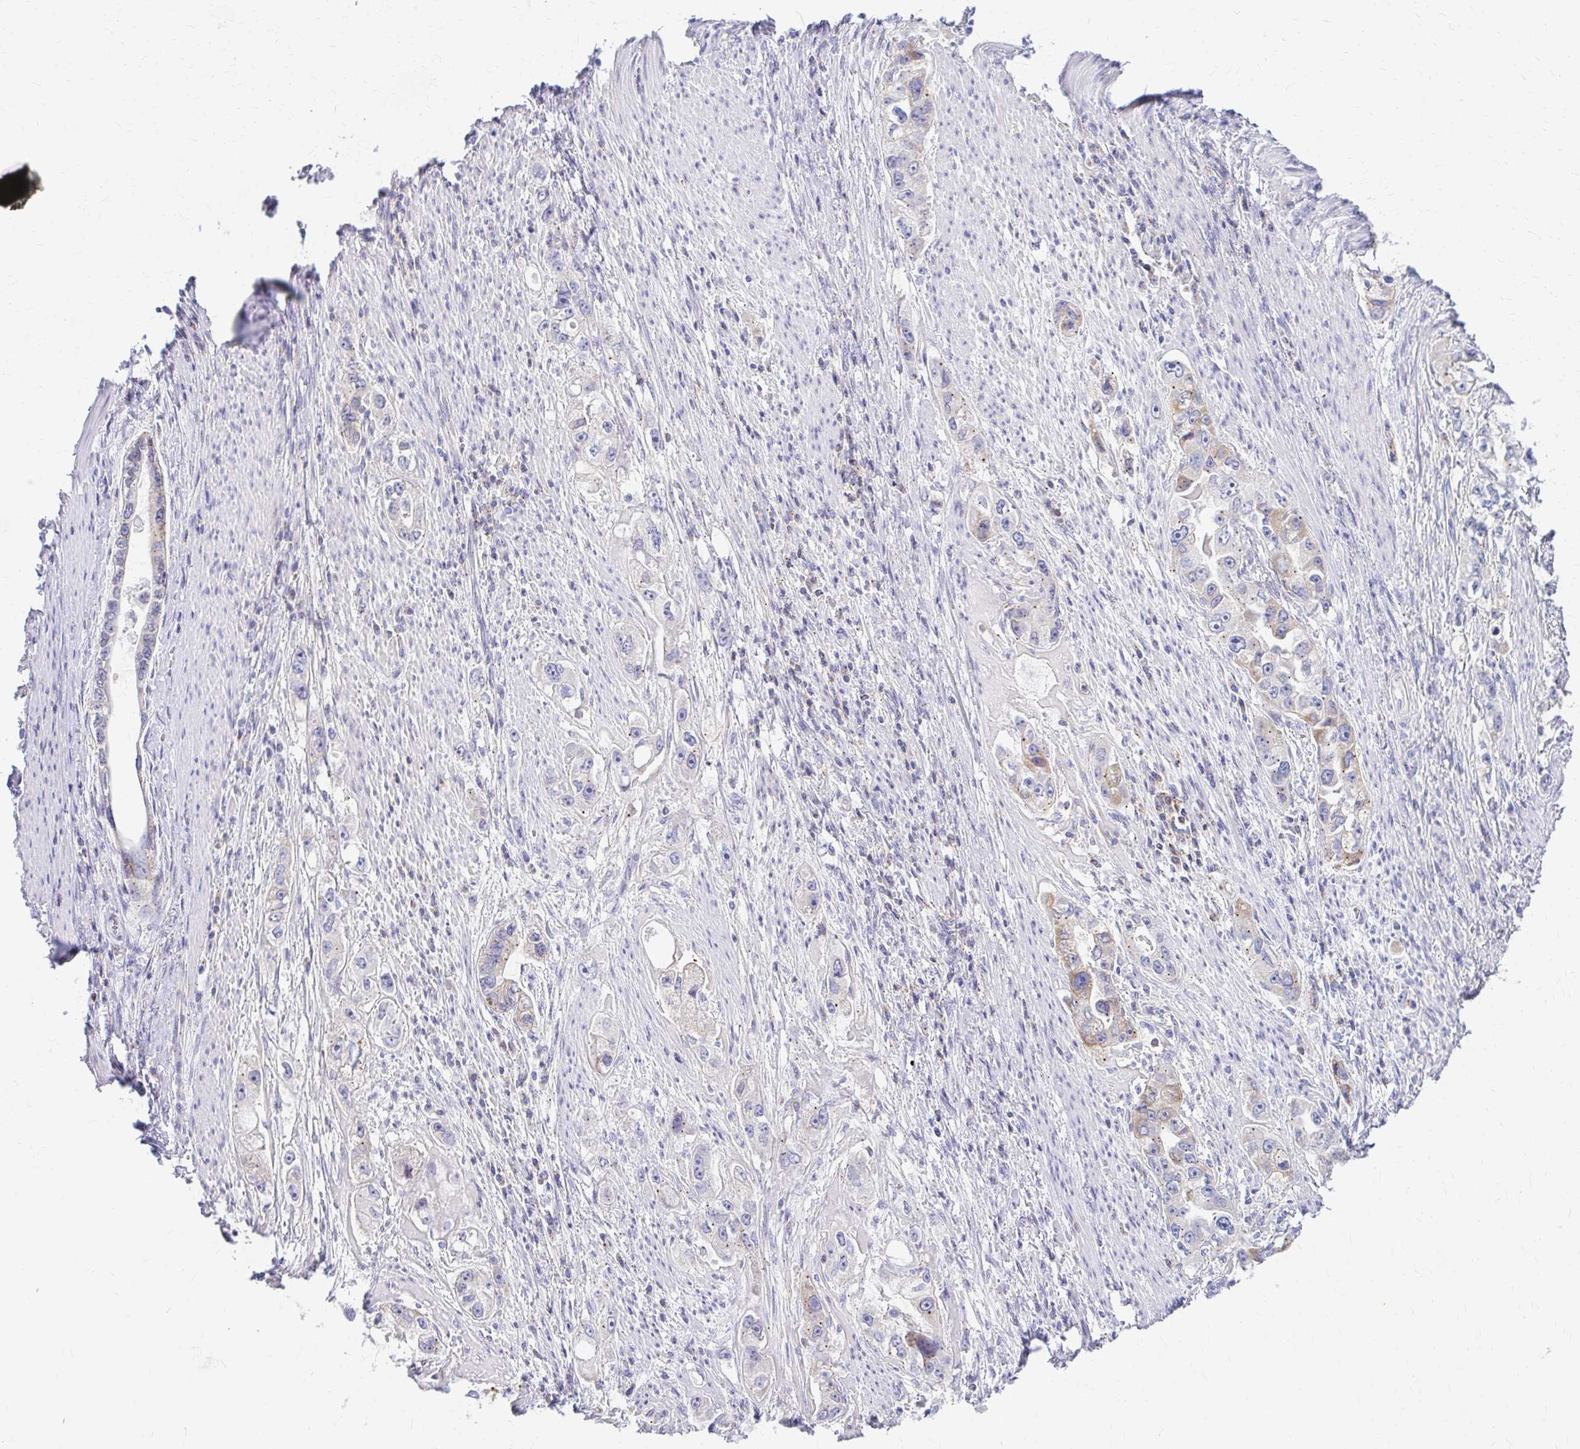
{"staining": {"intensity": "moderate", "quantity": "<25%", "location": "cytoplasmic/membranous"}, "tissue": "stomach cancer", "cell_type": "Tumor cells", "image_type": "cancer", "snomed": [{"axis": "morphology", "description": "Adenocarcinoma, NOS"}, {"axis": "topography", "description": "Stomach, lower"}], "caption": "Immunohistochemistry micrograph of neoplastic tissue: stomach cancer (adenocarcinoma) stained using immunohistochemistry reveals low levels of moderate protein expression localized specifically in the cytoplasmic/membranous of tumor cells, appearing as a cytoplasmic/membranous brown color.", "gene": "RADIL", "patient": {"sex": "female", "age": 93}}